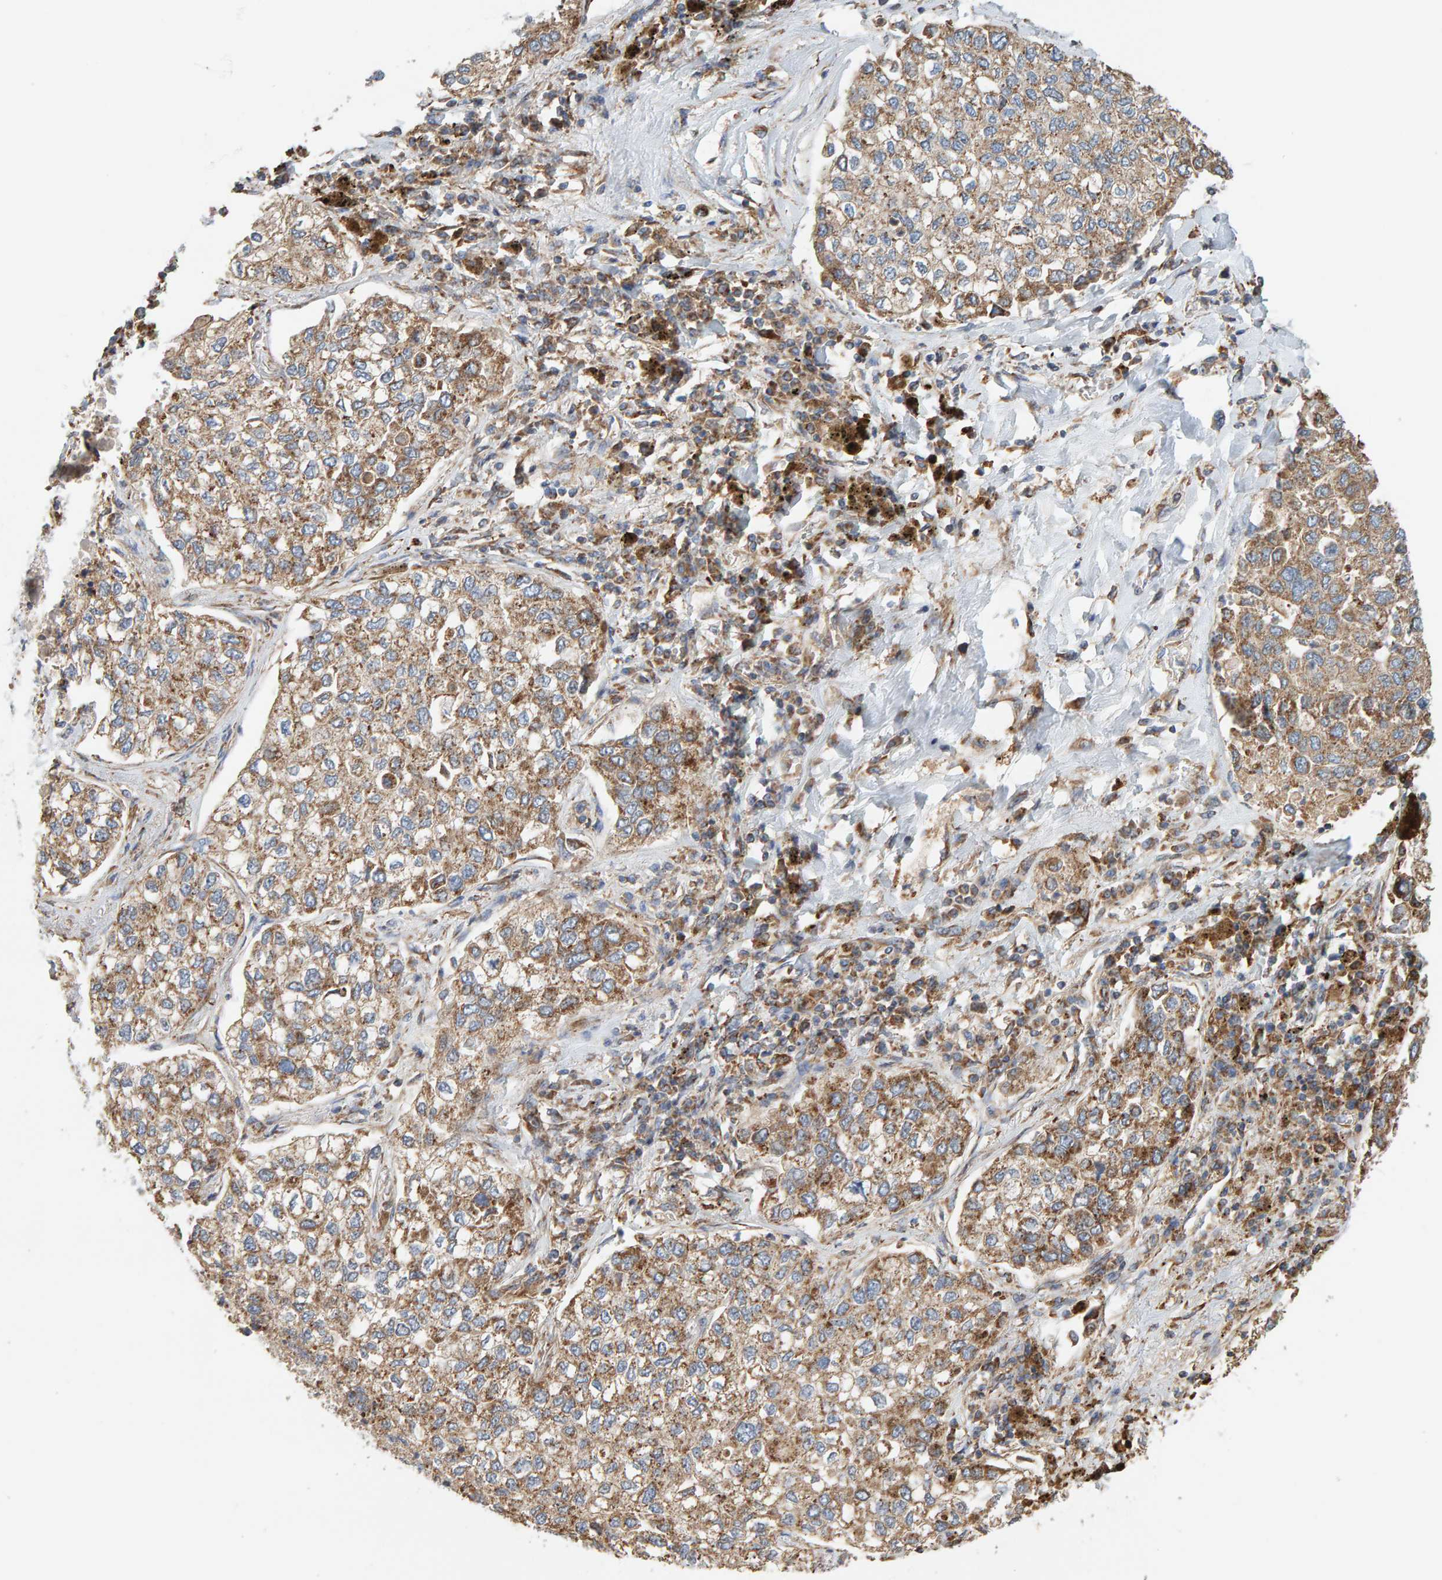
{"staining": {"intensity": "moderate", "quantity": ">75%", "location": "cytoplasmic/membranous"}, "tissue": "lung cancer", "cell_type": "Tumor cells", "image_type": "cancer", "snomed": [{"axis": "morphology", "description": "Inflammation, NOS"}, {"axis": "morphology", "description": "Adenocarcinoma, NOS"}, {"axis": "topography", "description": "Lung"}], "caption": "Lung cancer was stained to show a protein in brown. There is medium levels of moderate cytoplasmic/membranous positivity in approximately >75% of tumor cells. The staining was performed using DAB to visualize the protein expression in brown, while the nuclei were stained in blue with hematoxylin (Magnification: 20x).", "gene": "MRPL45", "patient": {"sex": "male", "age": 63}}